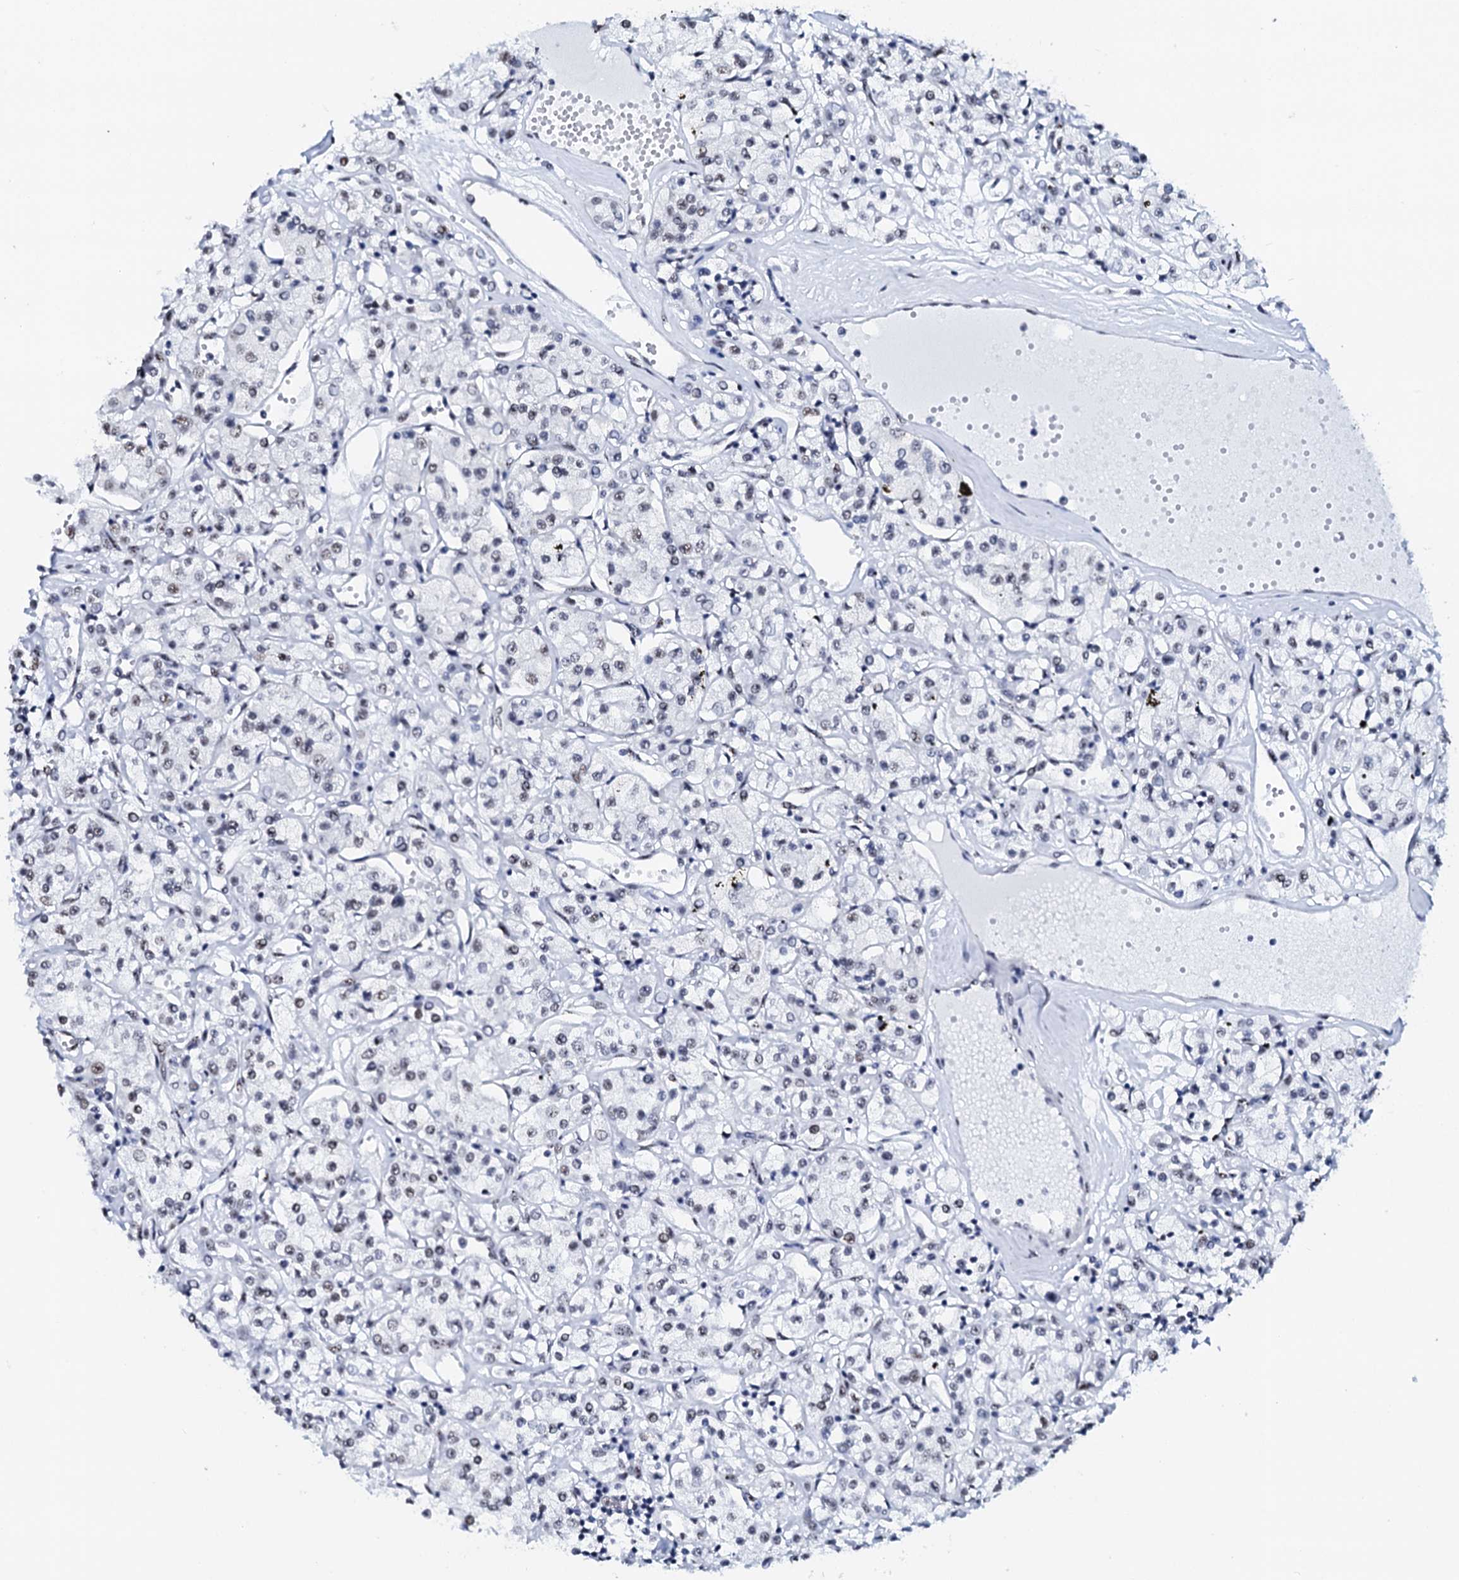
{"staining": {"intensity": "weak", "quantity": "<25%", "location": "nuclear"}, "tissue": "renal cancer", "cell_type": "Tumor cells", "image_type": "cancer", "snomed": [{"axis": "morphology", "description": "Adenocarcinoma, NOS"}, {"axis": "topography", "description": "Kidney"}], "caption": "Tumor cells are negative for brown protein staining in renal adenocarcinoma.", "gene": "NKAPD1", "patient": {"sex": "female", "age": 59}}